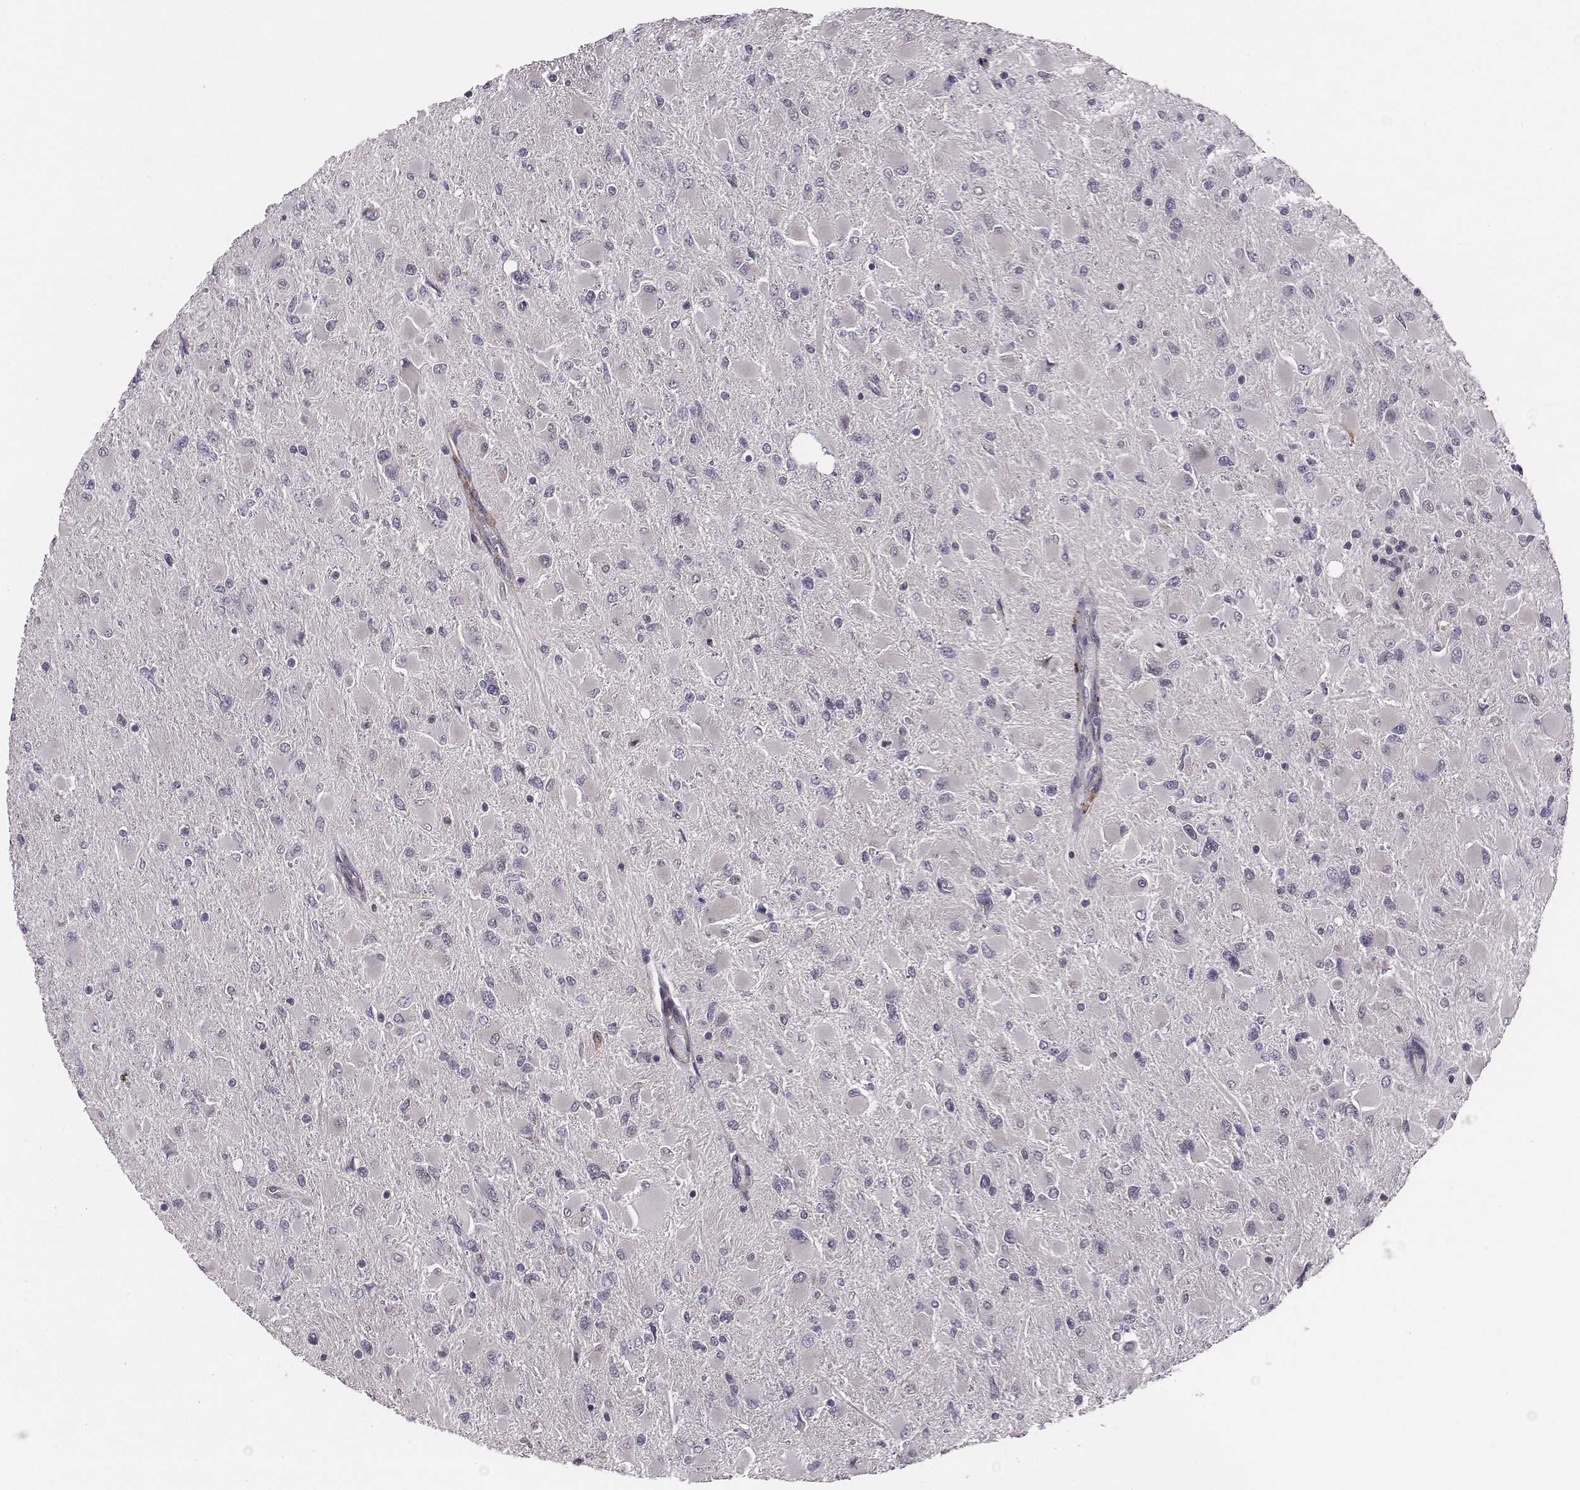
{"staining": {"intensity": "negative", "quantity": "none", "location": "none"}, "tissue": "glioma", "cell_type": "Tumor cells", "image_type": "cancer", "snomed": [{"axis": "morphology", "description": "Glioma, malignant, High grade"}, {"axis": "topography", "description": "Cerebral cortex"}], "caption": "High magnification brightfield microscopy of high-grade glioma (malignant) stained with DAB (brown) and counterstained with hematoxylin (blue): tumor cells show no significant staining. Brightfield microscopy of immunohistochemistry stained with DAB (3,3'-diaminobenzidine) (brown) and hematoxylin (blue), captured at high magnification.", "gene": "SMURF2", "patient": {"sex": "female", "age": 36}}